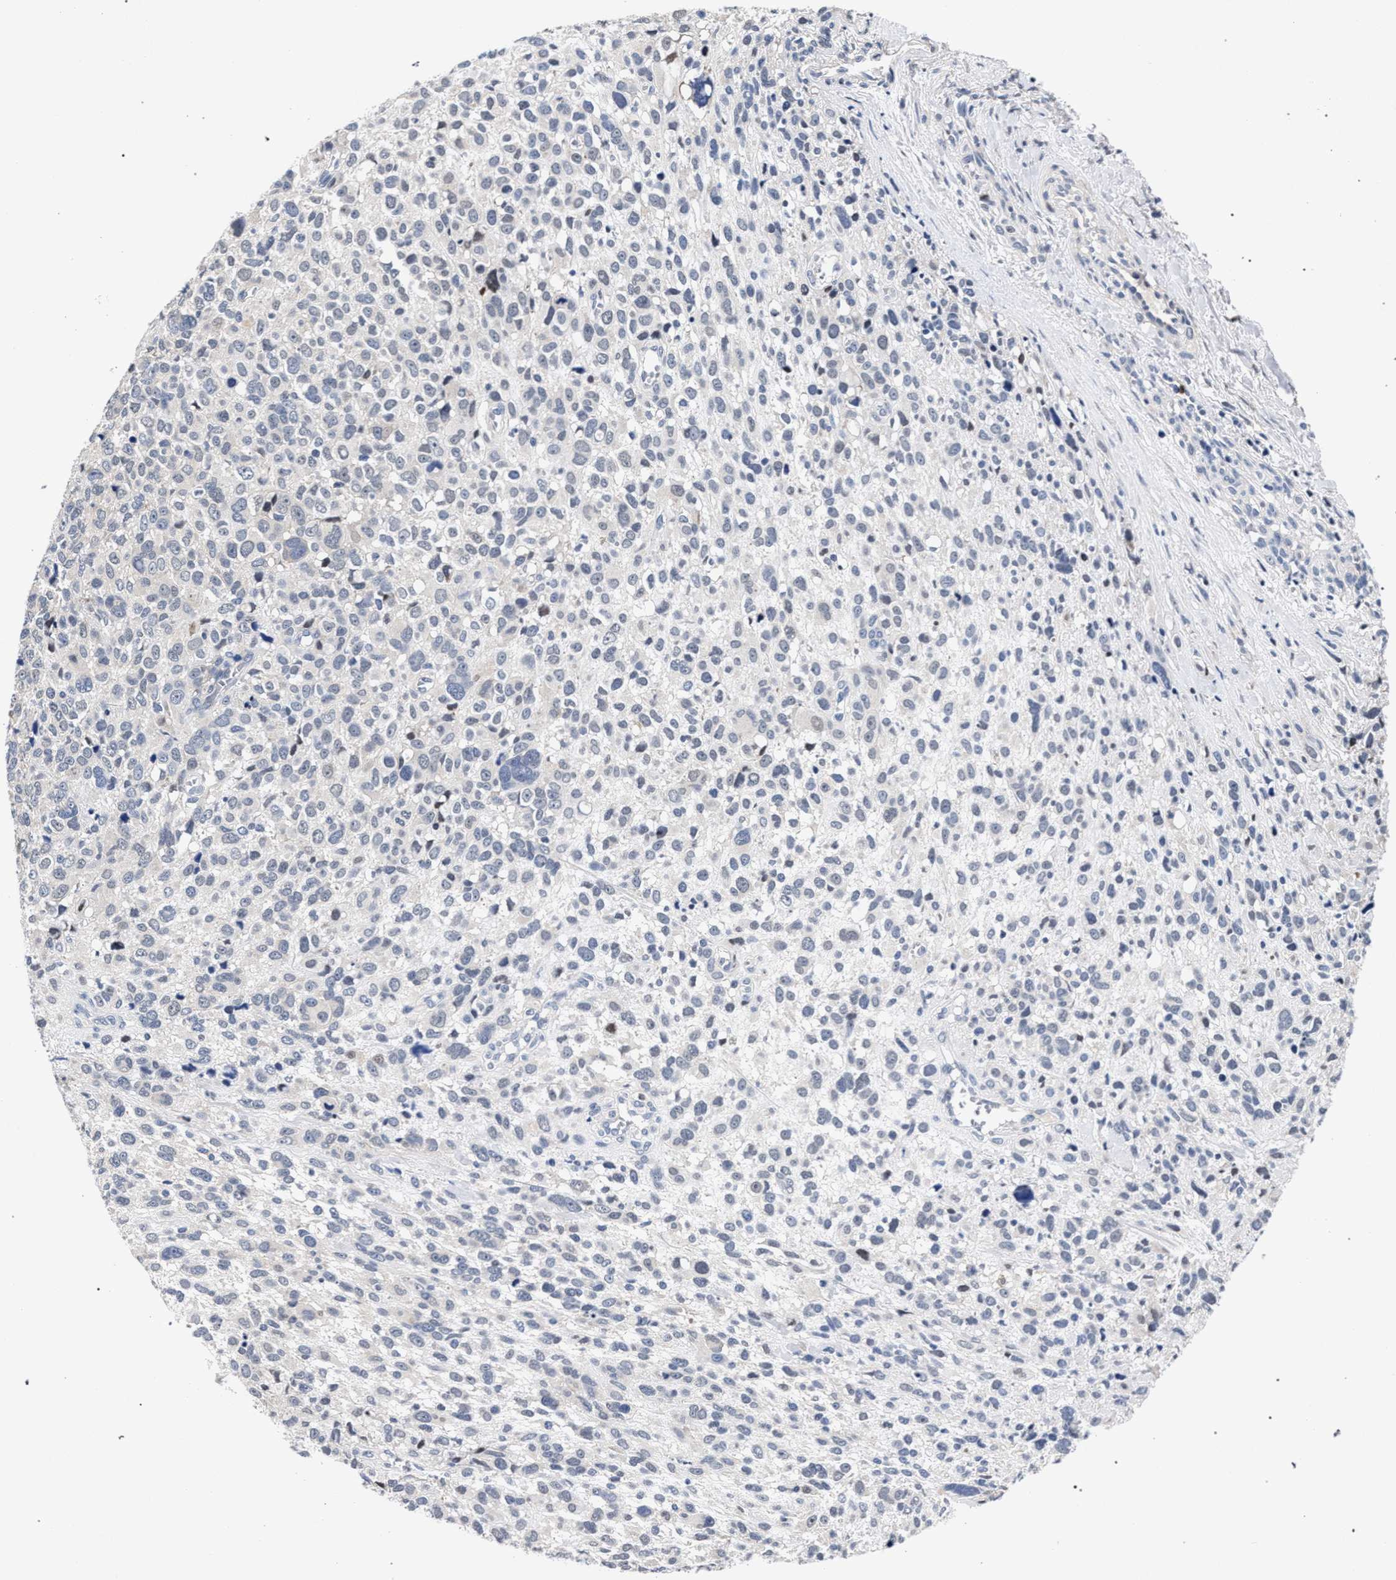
{"staining": {"intensity": "negative", "quantity": "none", "location": "none"}, "tissue": "melanoma", "cell_type": "Tumor cells", "image_type": "cancer", "snomed": [{"axis": "morphology", "description": "Malignant melanoma, NOS"}, {"axis": "topography", "description": "Skin"}], "caption": "A histopathology image of malignant melanoma stained for a protein reveals no brown staining in tumor cells.", "gene": "ZNF462", "patient": {"sex": "female", "age": 55}}